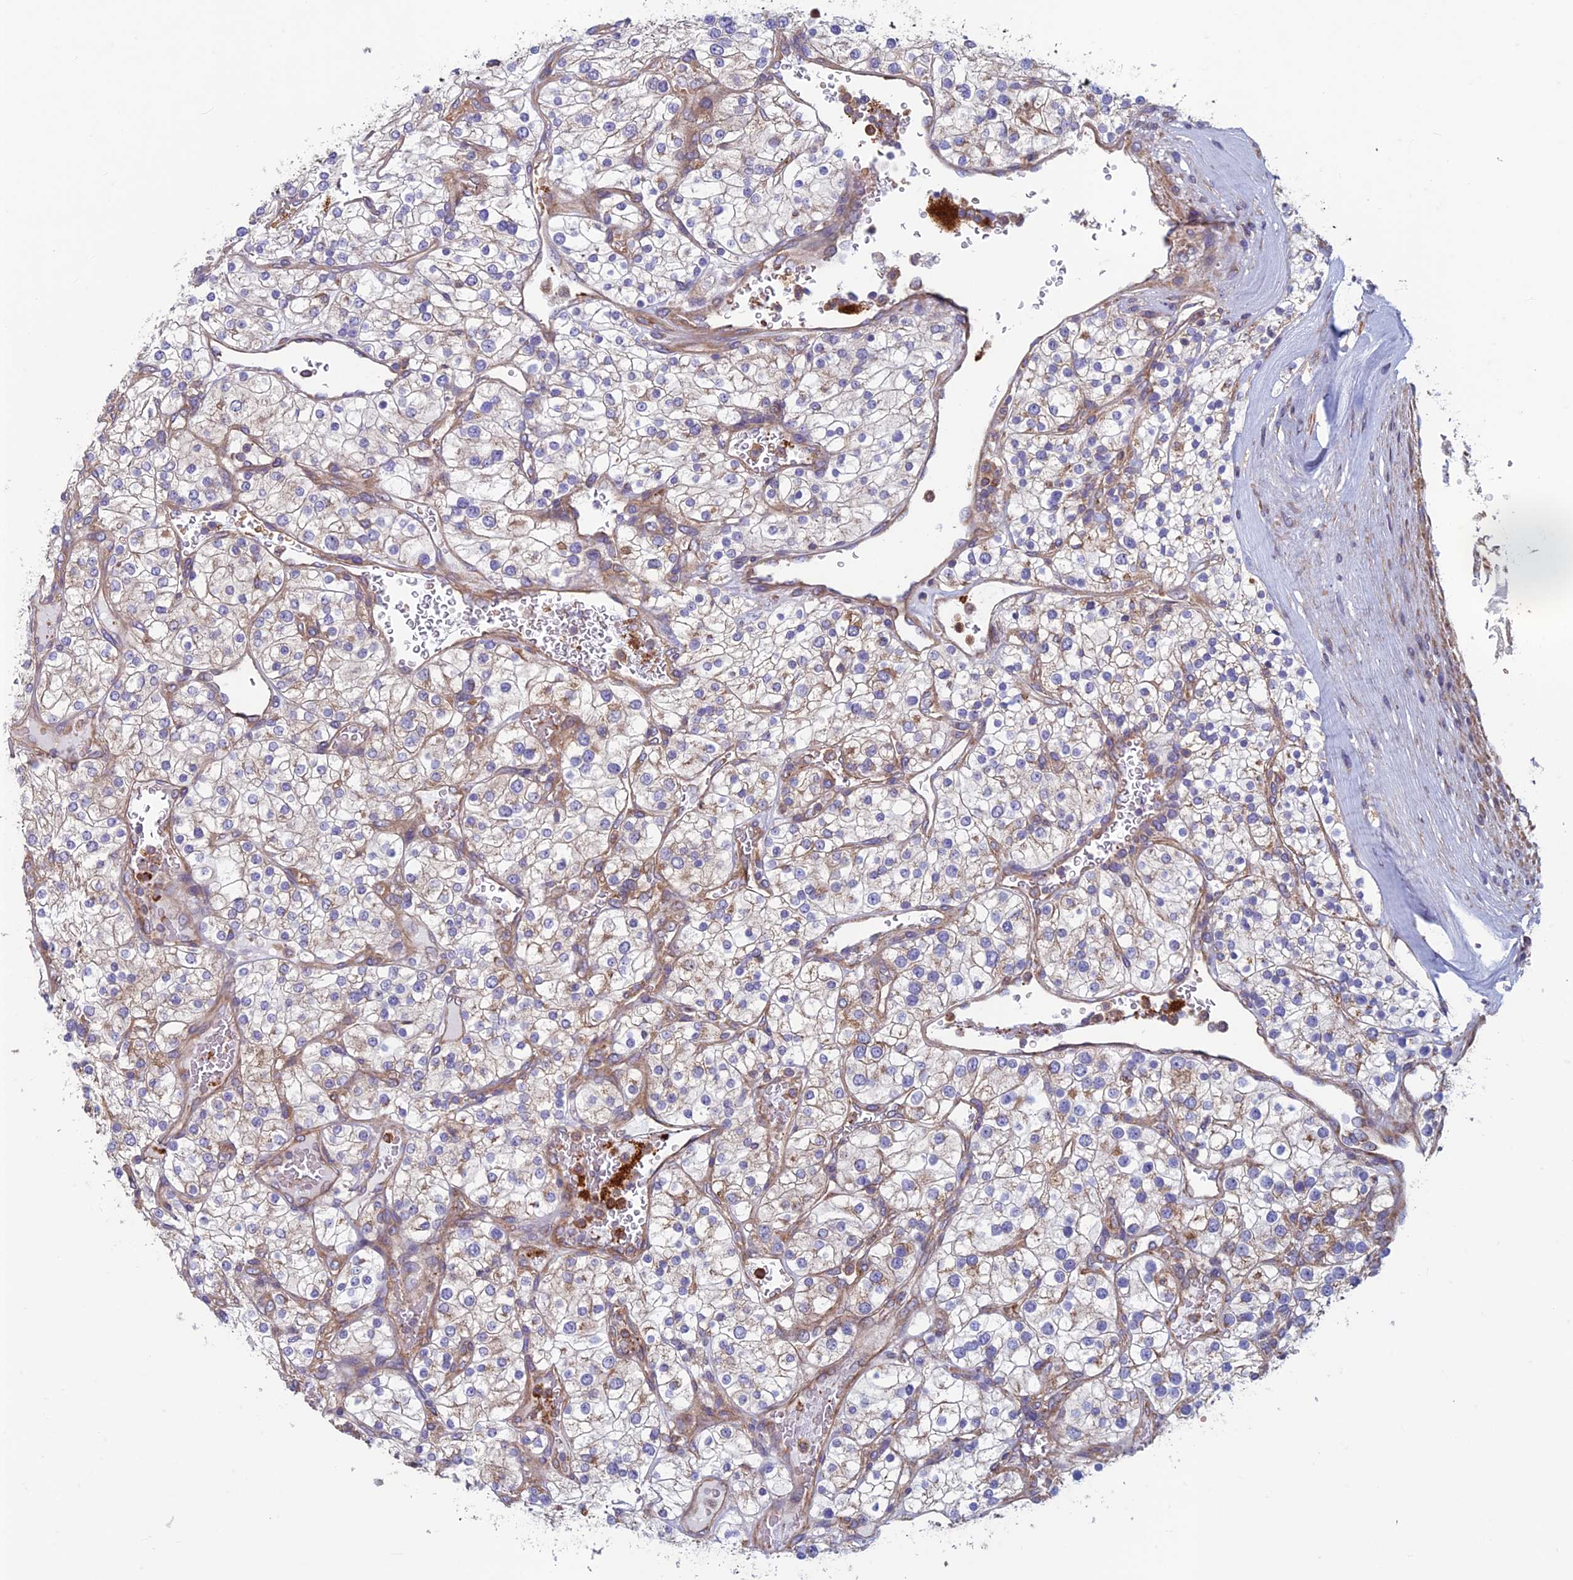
{"staining": {"intensity": "weak", "quantity": "<25%", "location": "cytoplasmic/membranous"}, "tissue": "renal cancer", "cell_type": "Tumor cells", "image_type": "cancer", "snomed": [{"axis": "morphology", "description": "Adenocarcinoma, NOS"}, {"axis": "topography", "description": "Kidney"}], "caption": "The IHC photomicrograph has no significant expression in tumor cells of adenocarcinoma (renal) tissue.", "gene": "DNM1L", "patient": {"sex": "male", "age": 80}}